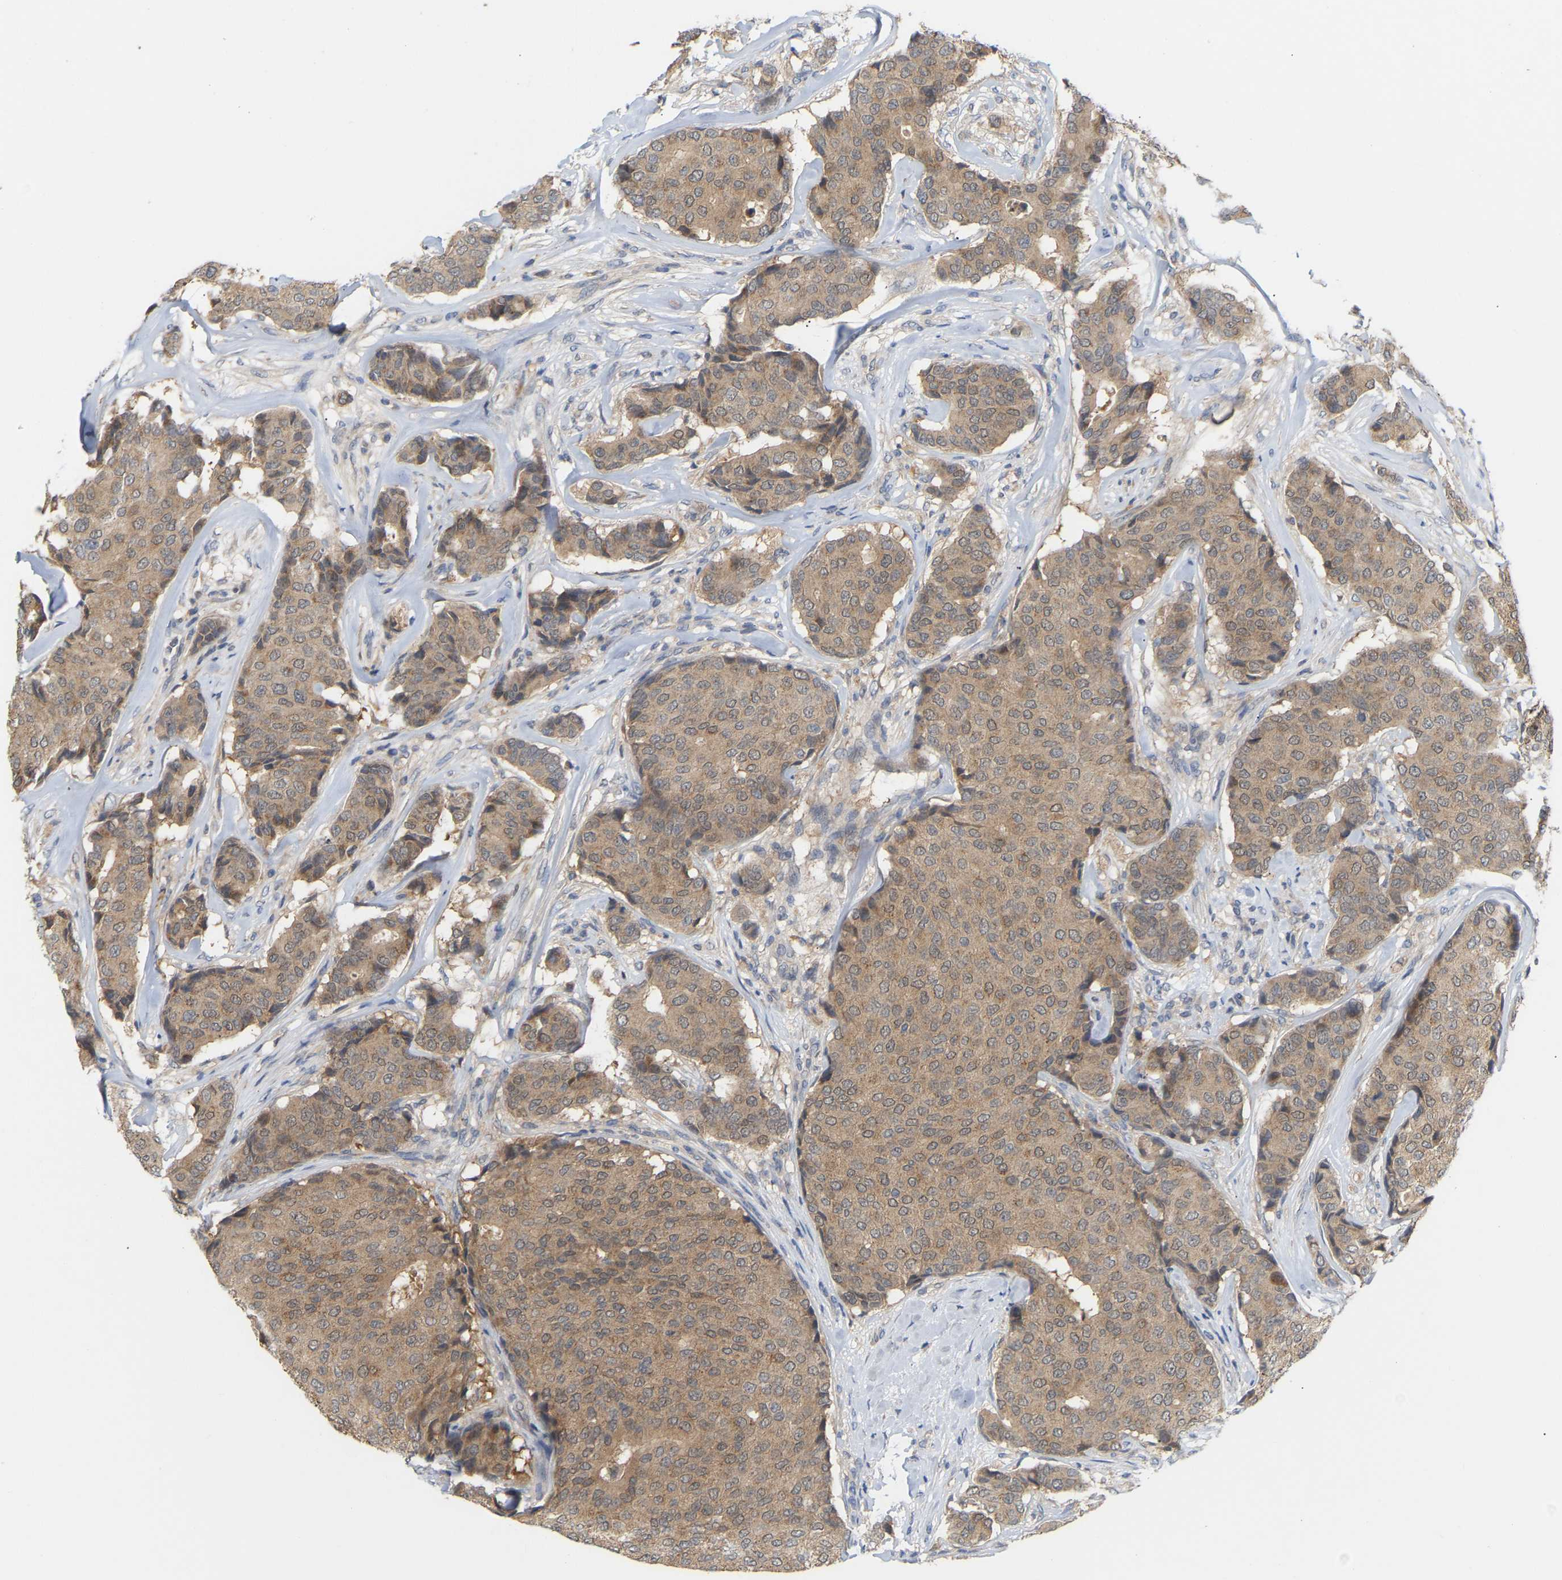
{"staining": {"intensity": "moderate", "quantity": ">75%", "location": "cytoplasmic/membranous,nuclear"}, "tissue": "breast cancer", "cell_type": "Tumor cells", "image_type": "cancer", "snomed": [{"axis": "morphology", "description": "Duct carcinoma"}, {"axis": "topography", "description": "Breast"}], "caption": "Immunohistochemistry micrograph of neoplastic tissue: human breast cancer stained using IHC displays medium levels of moderate protein expression localized specifically in the cytoplasmic/membranous and nuclear of tumor cells, appearing as a cytoplasmic/membranous and nuclear brown color.", "gene": "TPMT", "patient": {"sex": "female", "age": 75}}